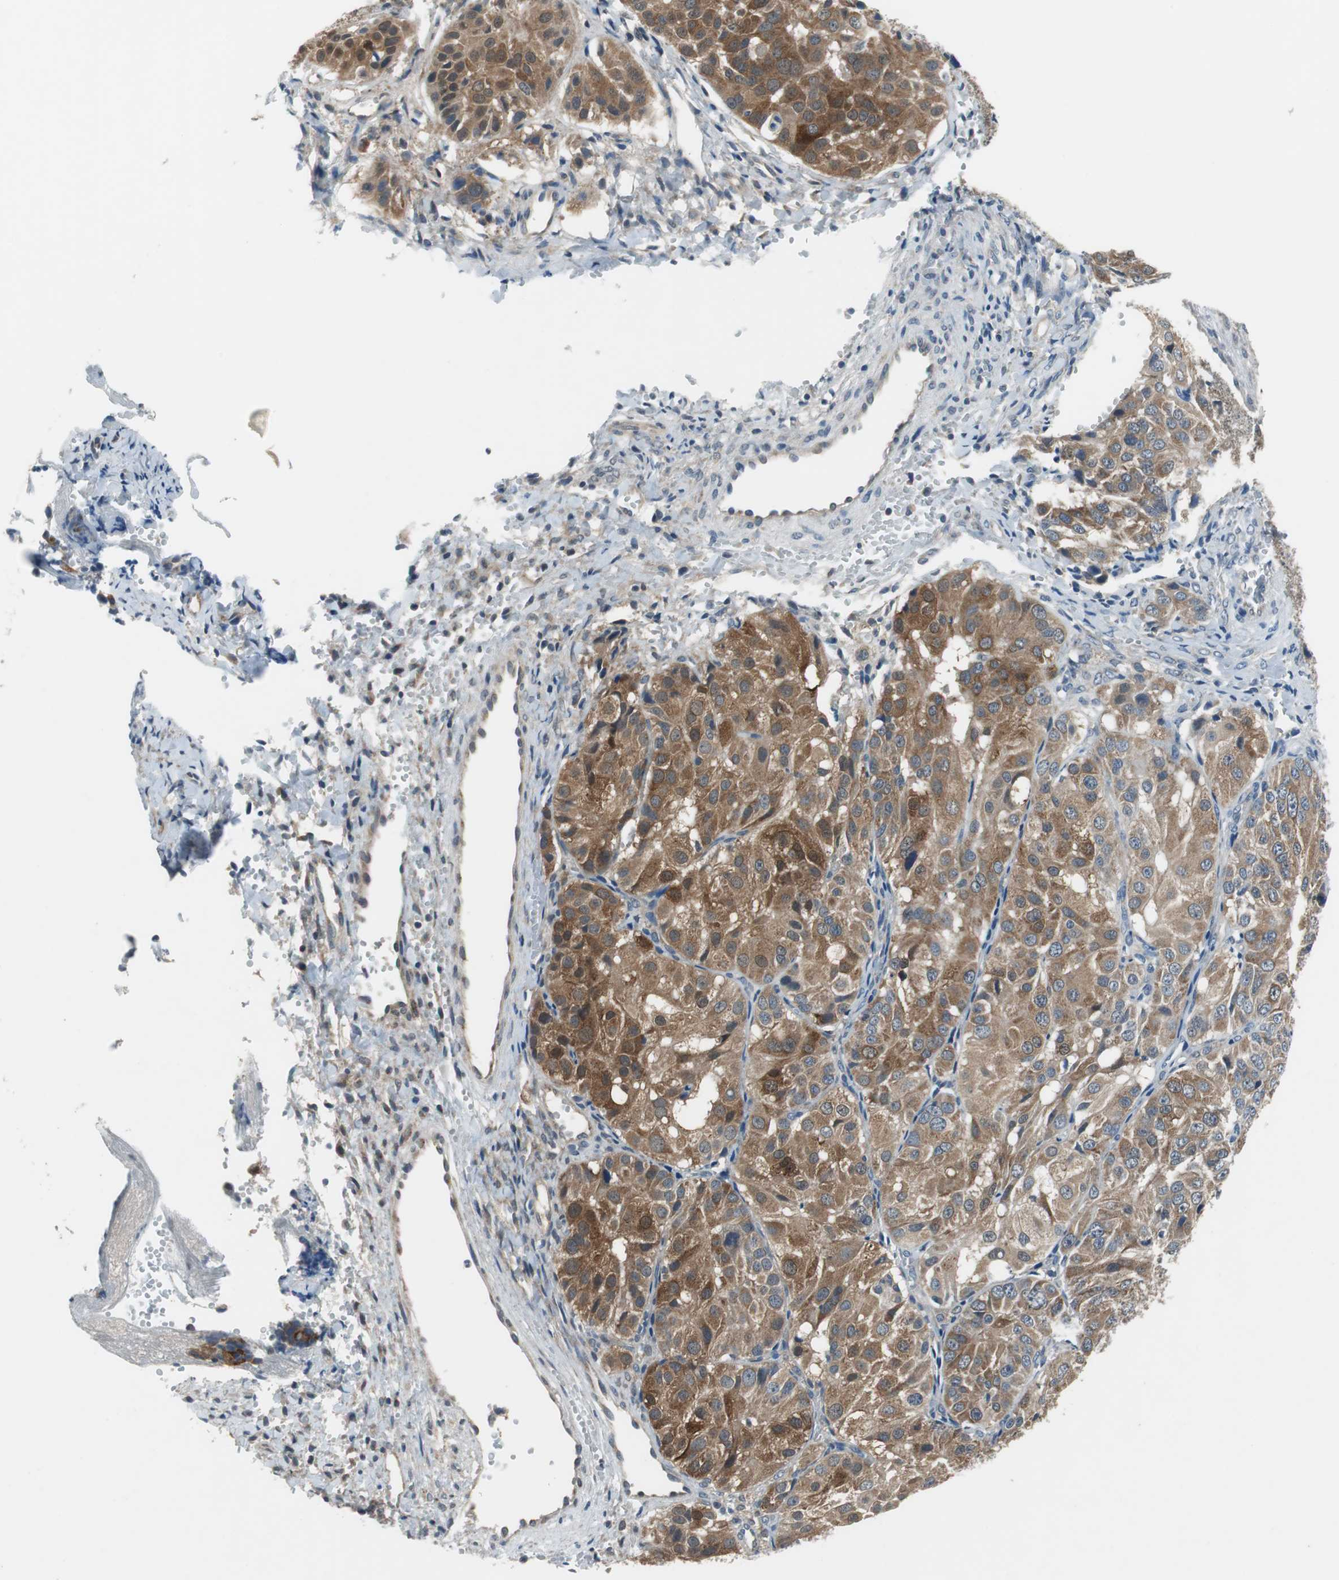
{"staining": {"intensity": "strong", "quantity": ">75%", "location": "cytoplasmic/membranous"}, "tissue": "ovarian cancer", "cell_type": "Tumor cells", "image_type": "cancer", "snomed": [{"axis": "morphology", "description": "Carcinoma, endometroid"}, {"axis": "topography", "description": "Ovary"}], "caption": "This is an image of IHC staining of ovarian endometroid carcinoma, which shows strong positivity in the cytoplasmic/membranous of tumor cells.", "gene": "PLAA", "patient": {"sex": "female", "age": 51}}